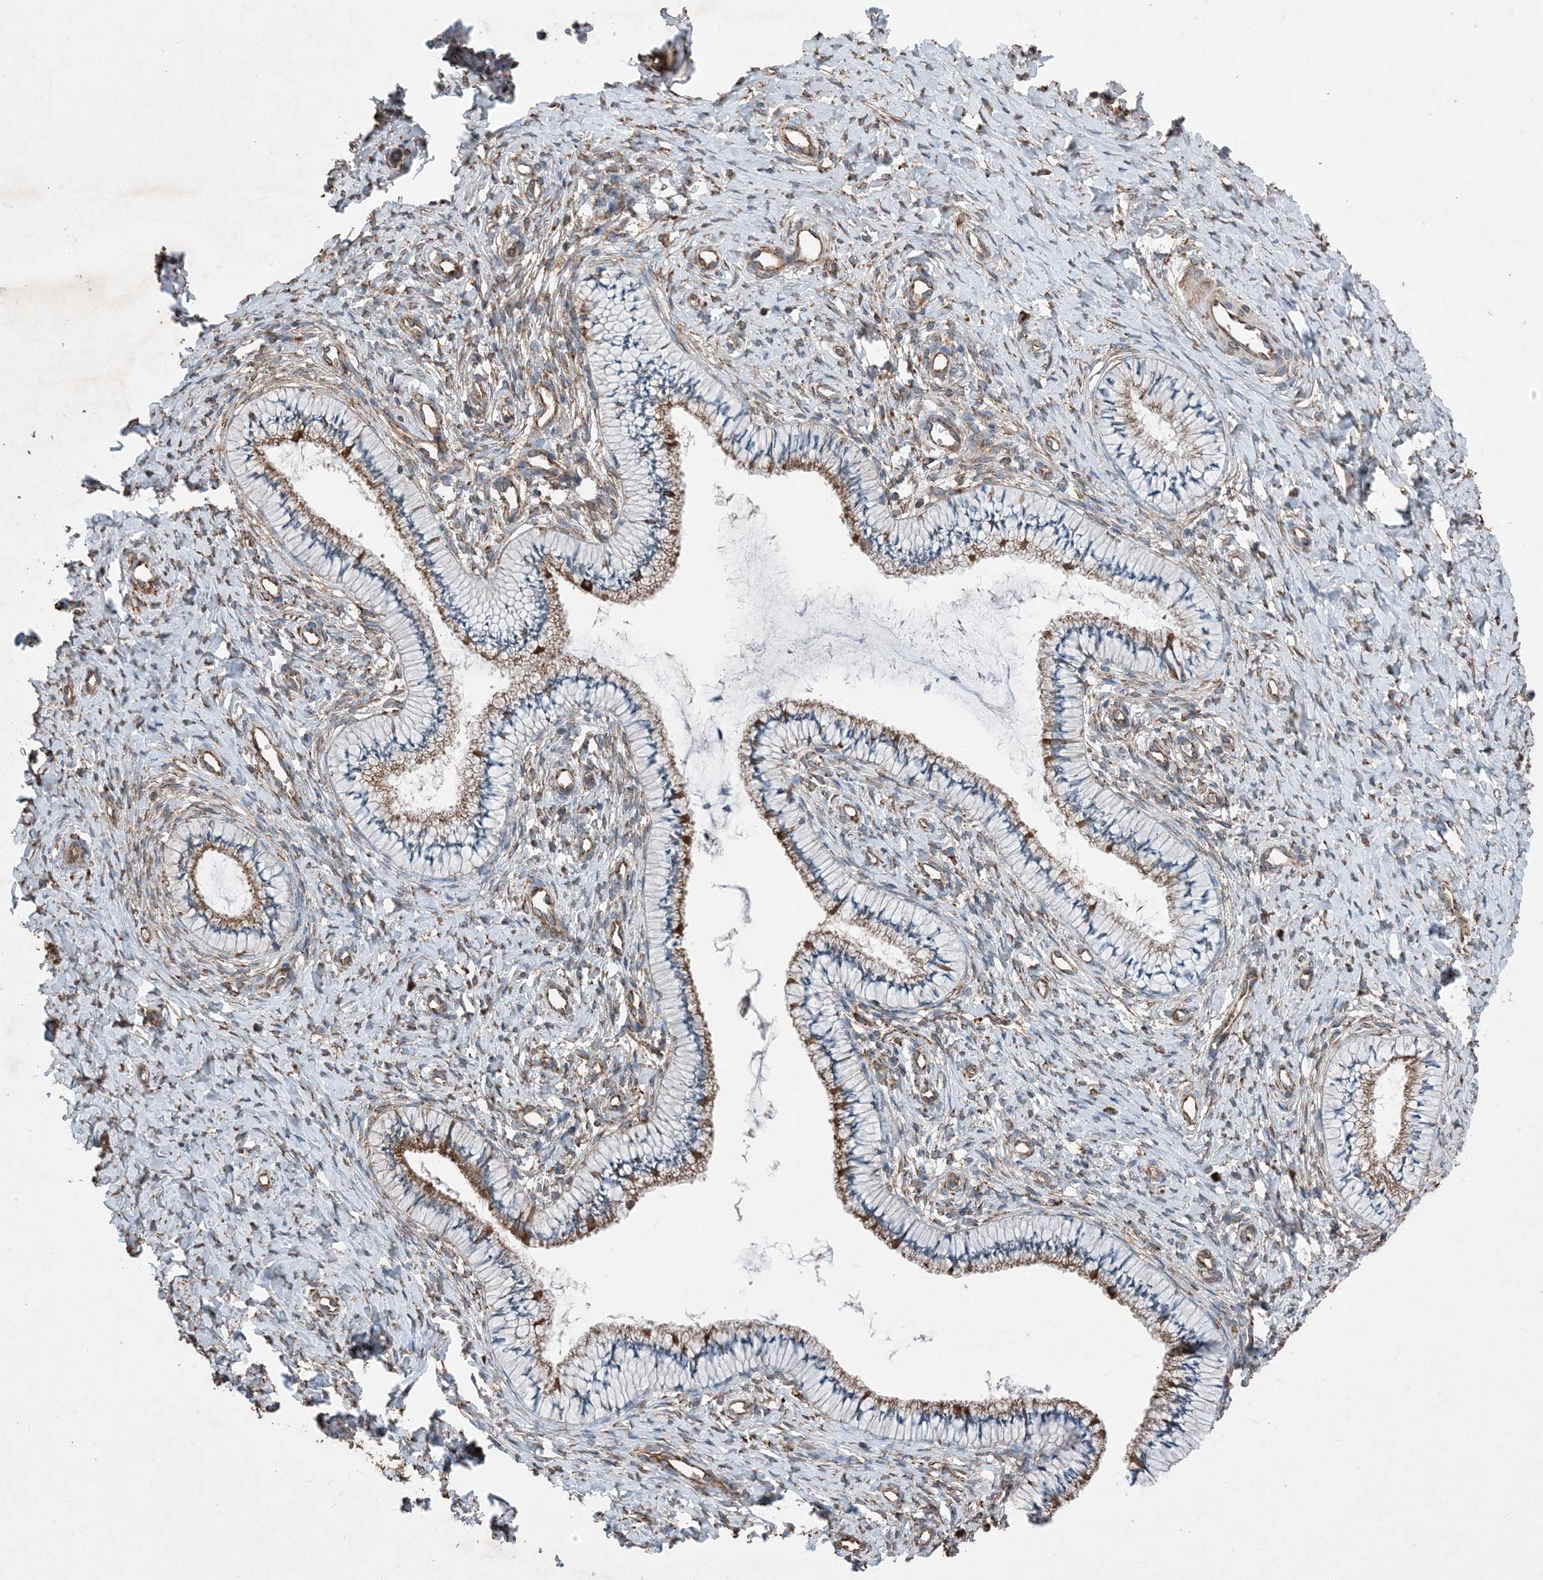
{"staining": {"intensity": "moderate", "quantity": "25%-75%", "location": "cytoplasmic/membranous"}, "tissue": "cervix", "cell_type": "Glandular cells", "image_type": "normal", "snomed": [{"axis": "morphology", "description": "Normal tissue, NOS"}, {"axis": "topography", "description": "Cervix"}], "caption": "An image of cervix stained for a protein demonstrates moderate cytoplasmic/membranous brown staining in glandular cells.", "gene": "PDIA6", "patient": {"sex": "female", "age": 36}}